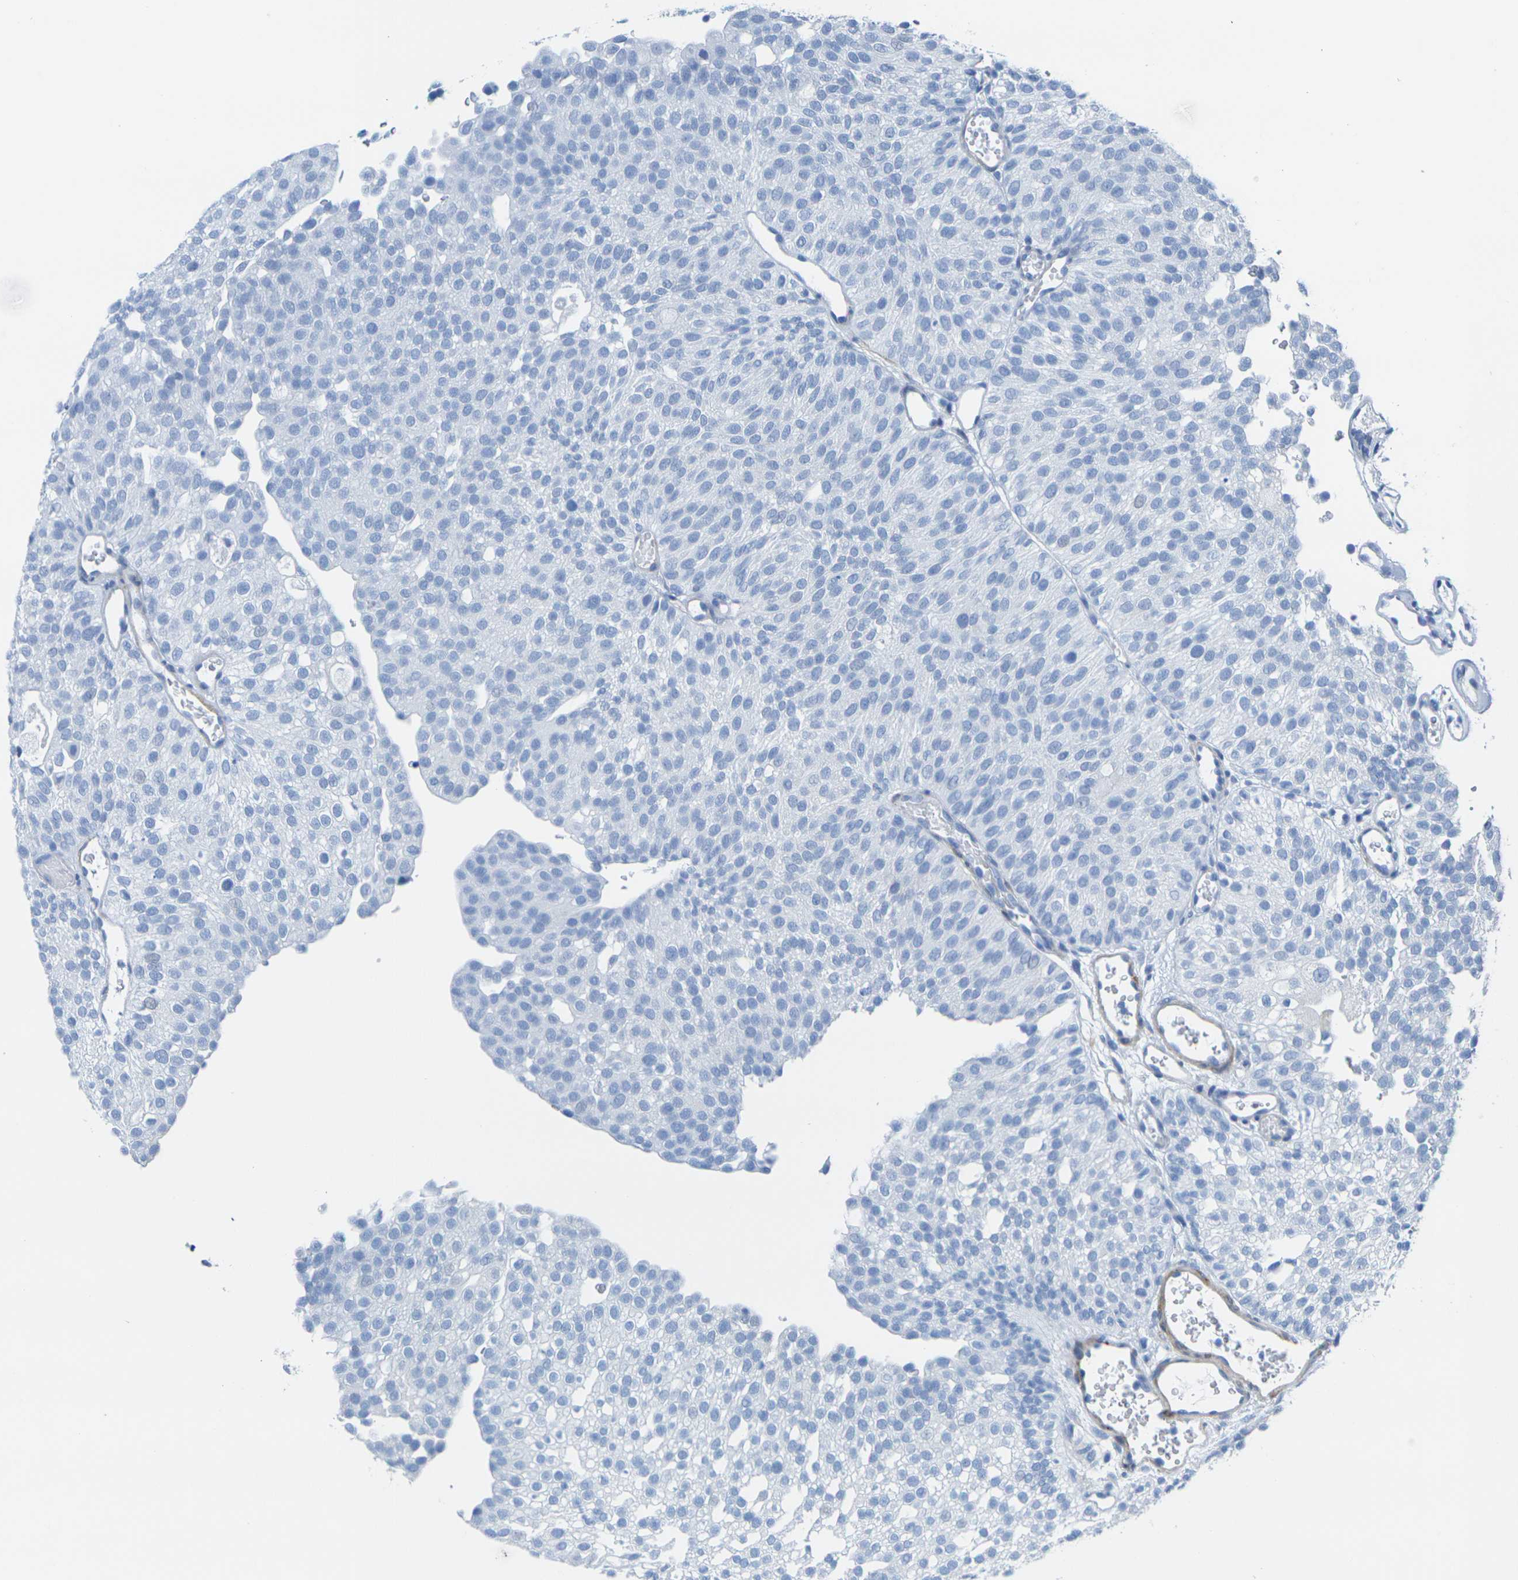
{"staining": {"intensity": "negative", "quantity": "none", "location": "none"}, "tissue": "urothelial cancer", "cell_type": "Tumor cells", "image_type": "cancer", "snomed": [{"axis": "morphology", "description": "Urothelial carcinoma, Low grade"}, {"axis": "topography", "description": "Urinary bladder"}], "caption": "Image shows no protein staining in tumor cells of urothelial cancer tissue. (DAB IHC visualized using brightfield microscopy, high magnification).", "gene": "CNN1", "patient": {"sex": "male", "age": 78}}